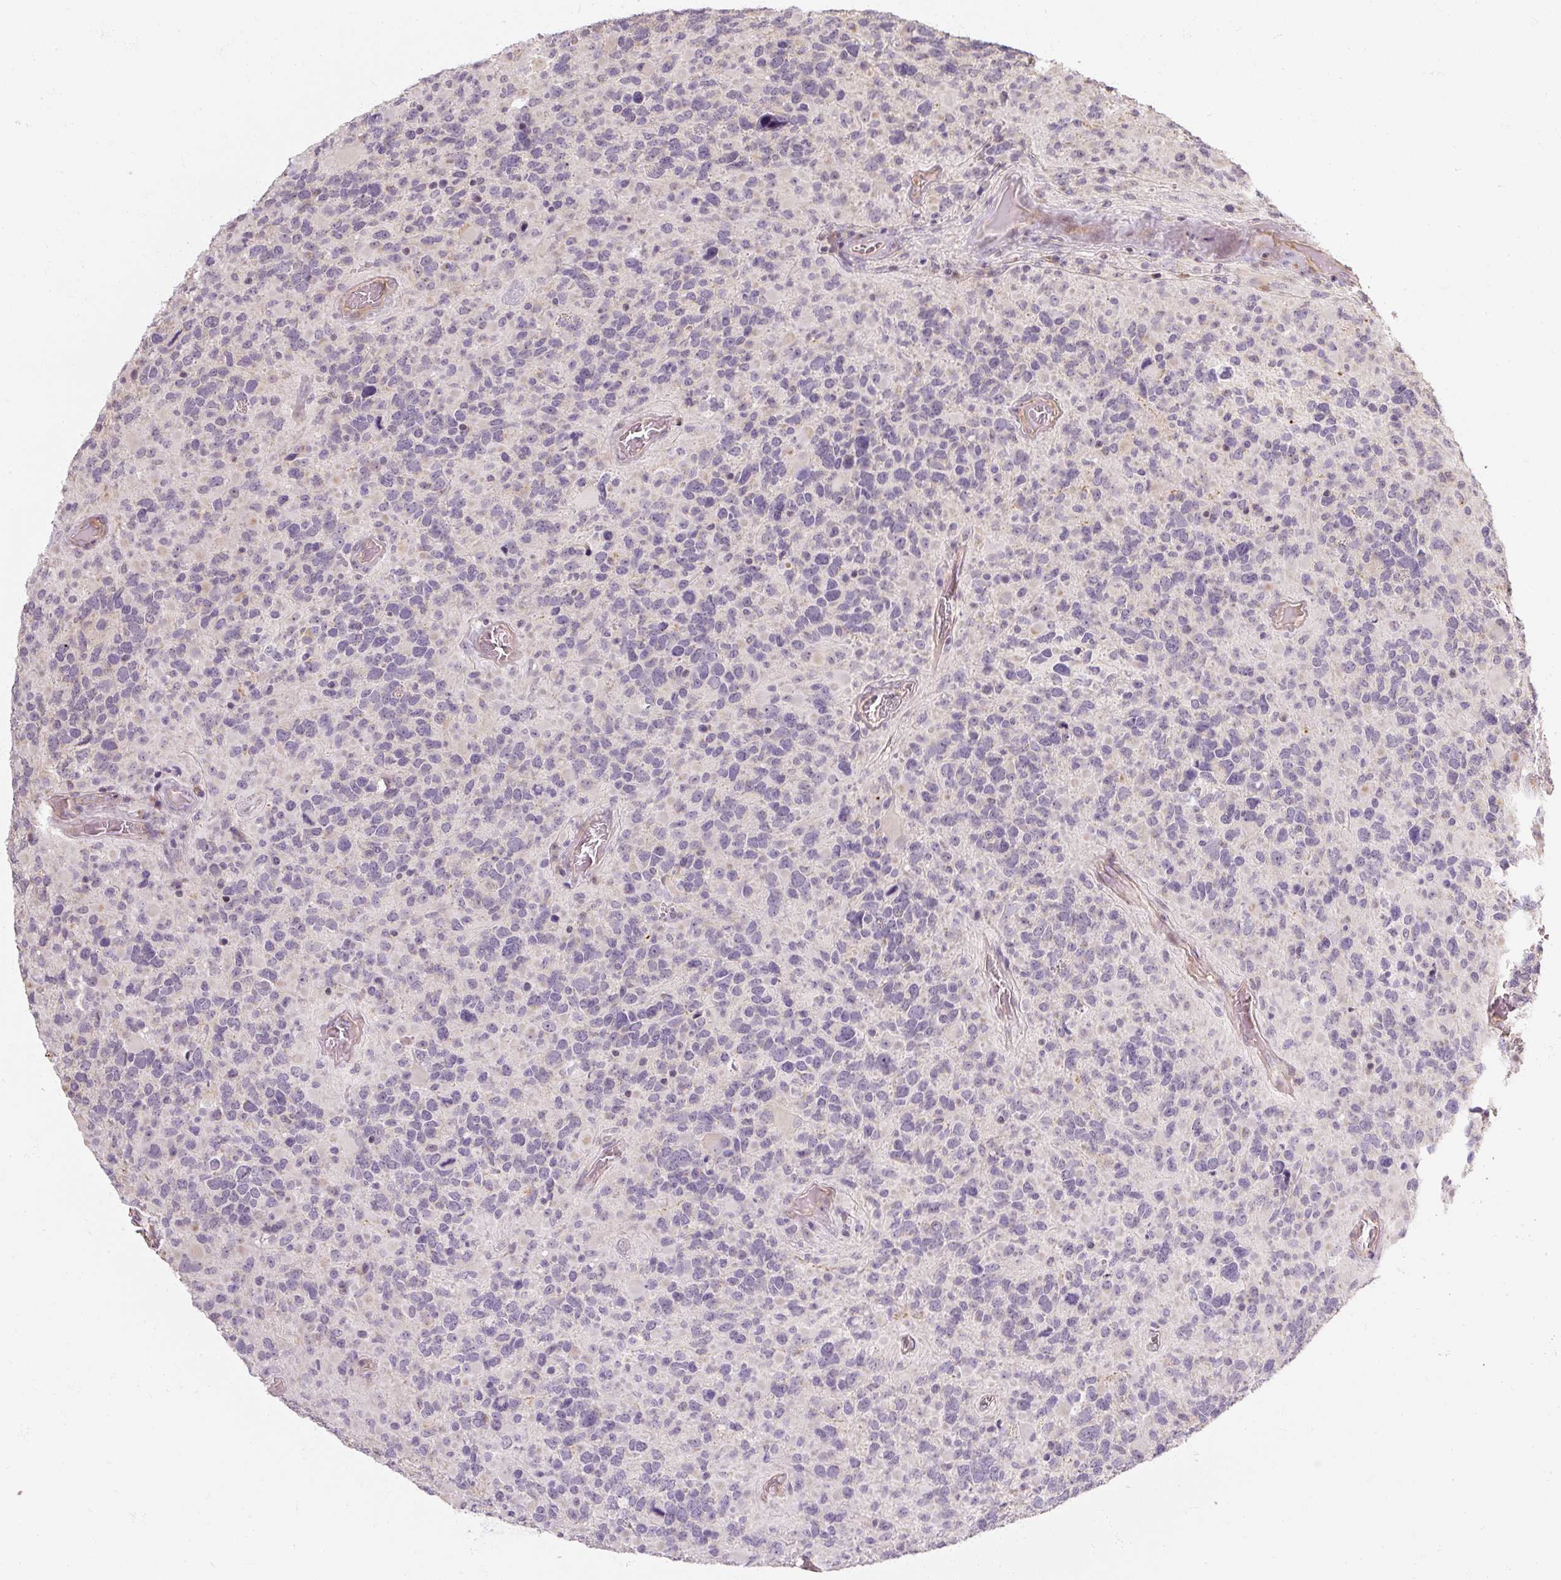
{"staining": {"intensity": "negative", "quantity": "none", "location": "none"}, "tissue": "glioma", "cell_type": "Tumor cells", "image_type": "cancer", "snomed": [{"axis": "morphology", "description": "Glioma, malignant, High grade"}, {"axis": "topography", "description": "Brain"}], "caption": "High-grade glioma (malignant) was stained to show a protein in brown. There is no significant positivity in tumor cells.", "gene": "RB1CC1", "patient": {"sex": "female", "age": 40}}